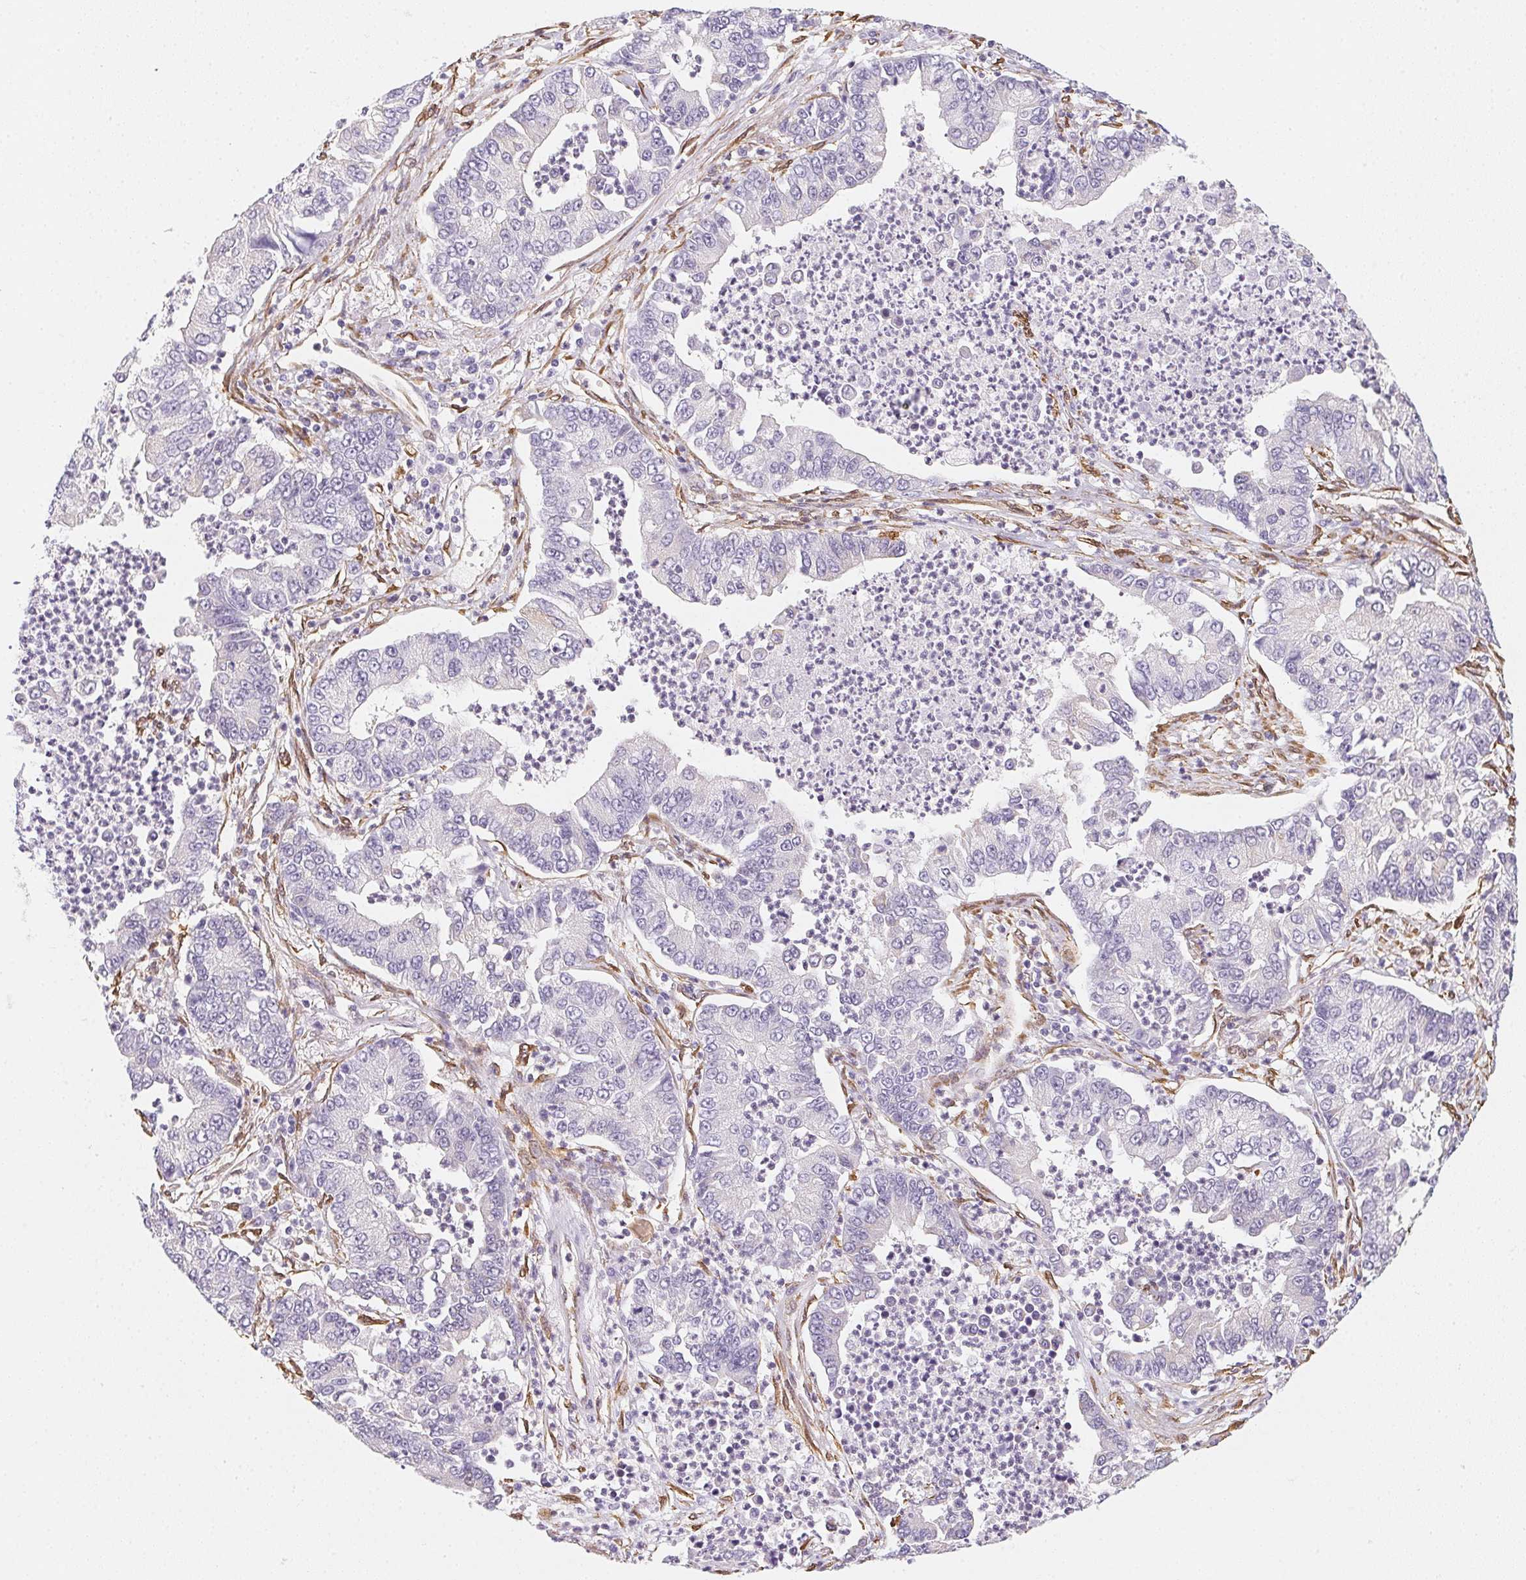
{"staining": {"intensity": "negative", "quantity": "none", "location": "none"}, "tissue": "lung cancer", "cell_type": "Tumor cells", "image_type": "cancer", "snomed": [{"axis": "morphology", "description": "Adenocarcinoma, NOS"}, {"axis": "topography", "description": "Lung"}], "caption": "Tumor cells show no significant positivity in lung adenocarcinoma.", "gene": "RSBN1", "patient": {"sex": "female", "age": 57}}